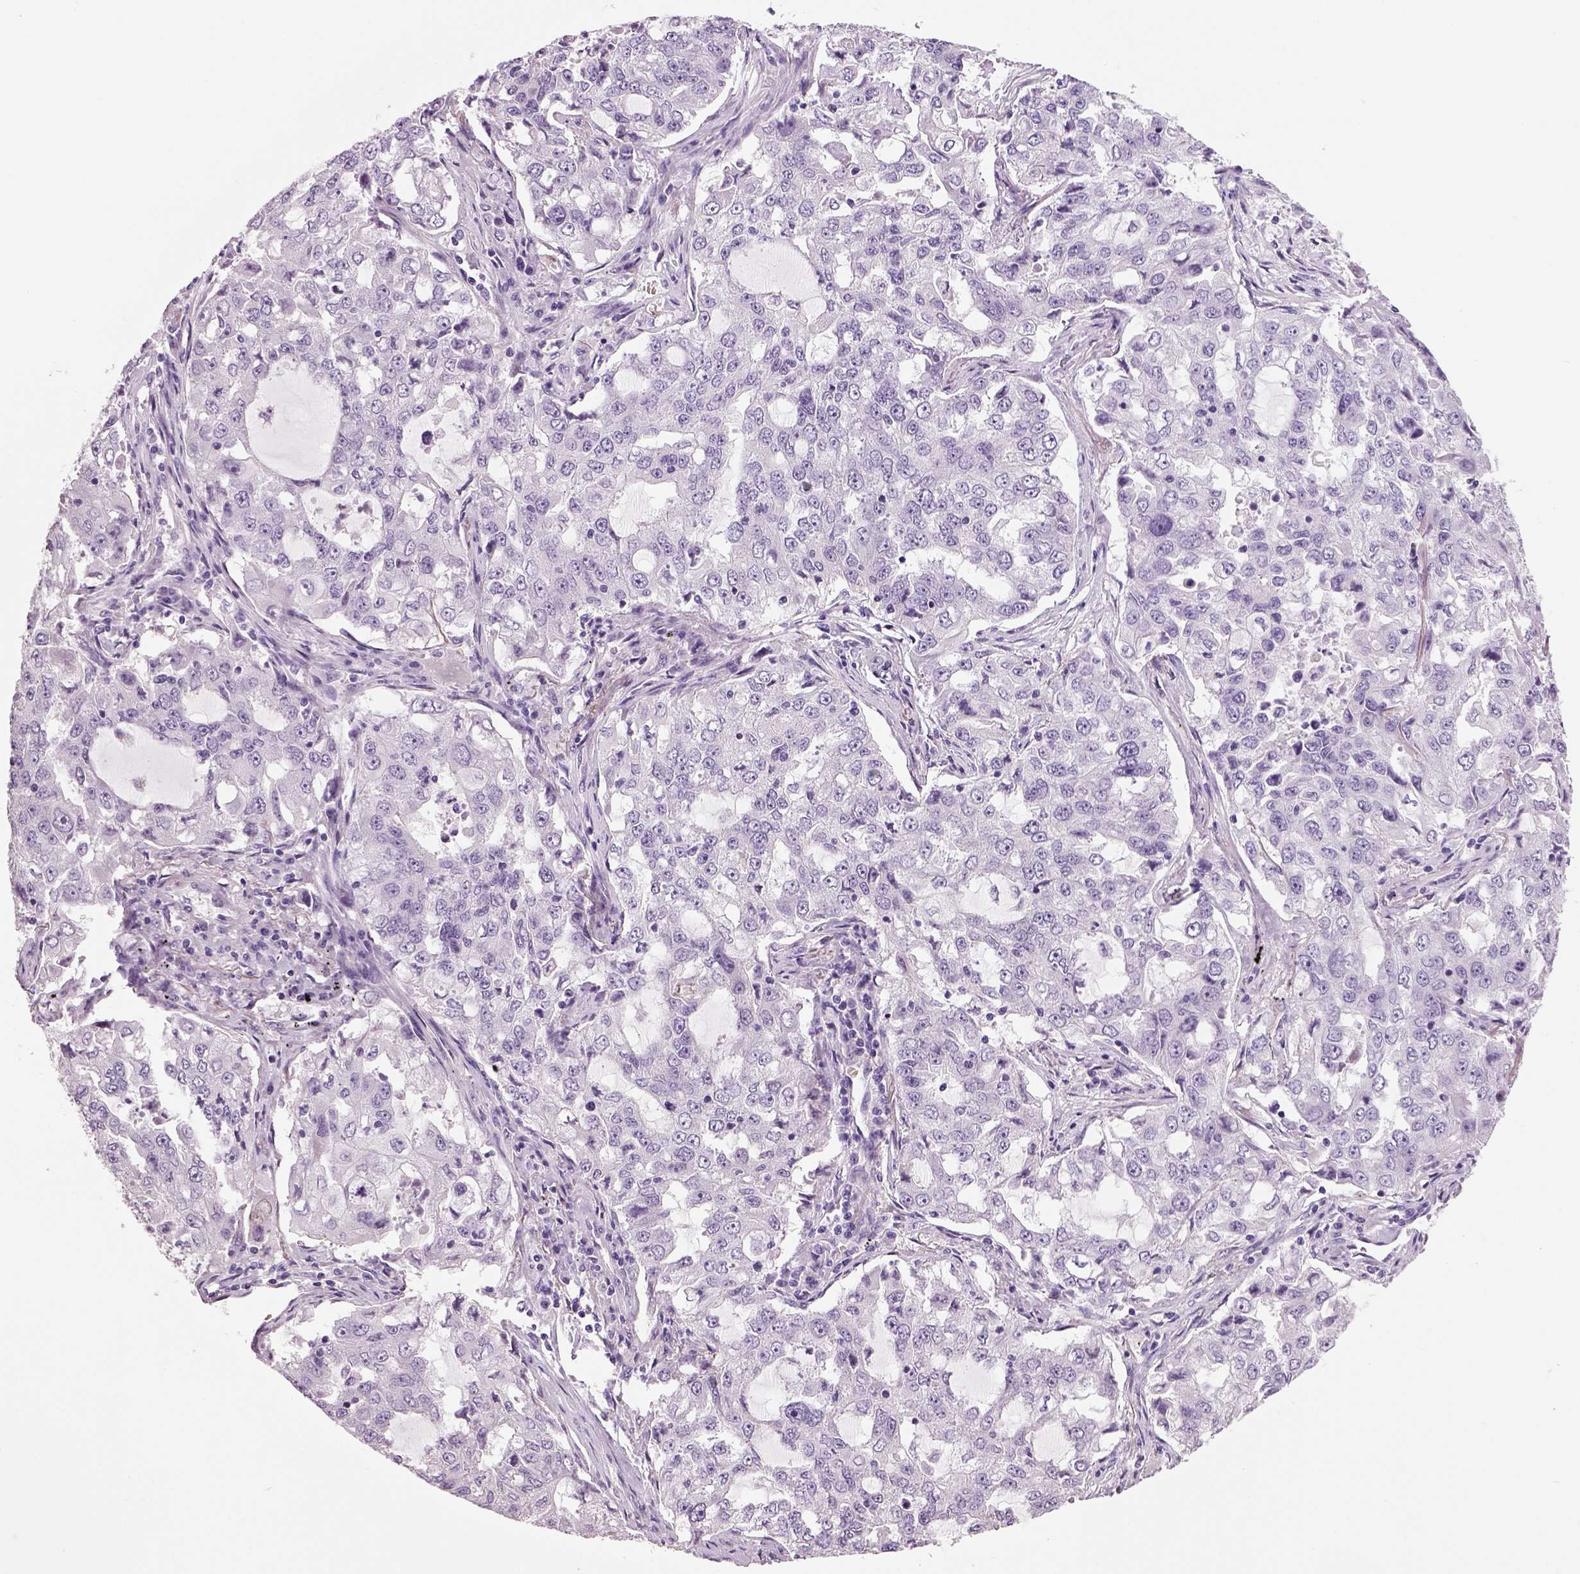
{"staining": {"intensity": "negative", "quantity": "none", "location": "none"}, "tissue": "lung cancer", "cell_type": "Tumor cells", "image_type": "cancer", "snomed": [{"axis": "morphology", "description": "Adenocarcinoma, NOS"}, {"axis": "topography", "description": "Lung"}], "caption": "The micrograph demonstrates no staining of tumor cells in lung cancer (adenocarcinoma). (Brightfield microscopy of DAB (3,3'-diaminobenzidine) immunohistochemistry at high magnification).", "gene": "TSPAN7", "patient": {"sex": "female", "age": 61}}